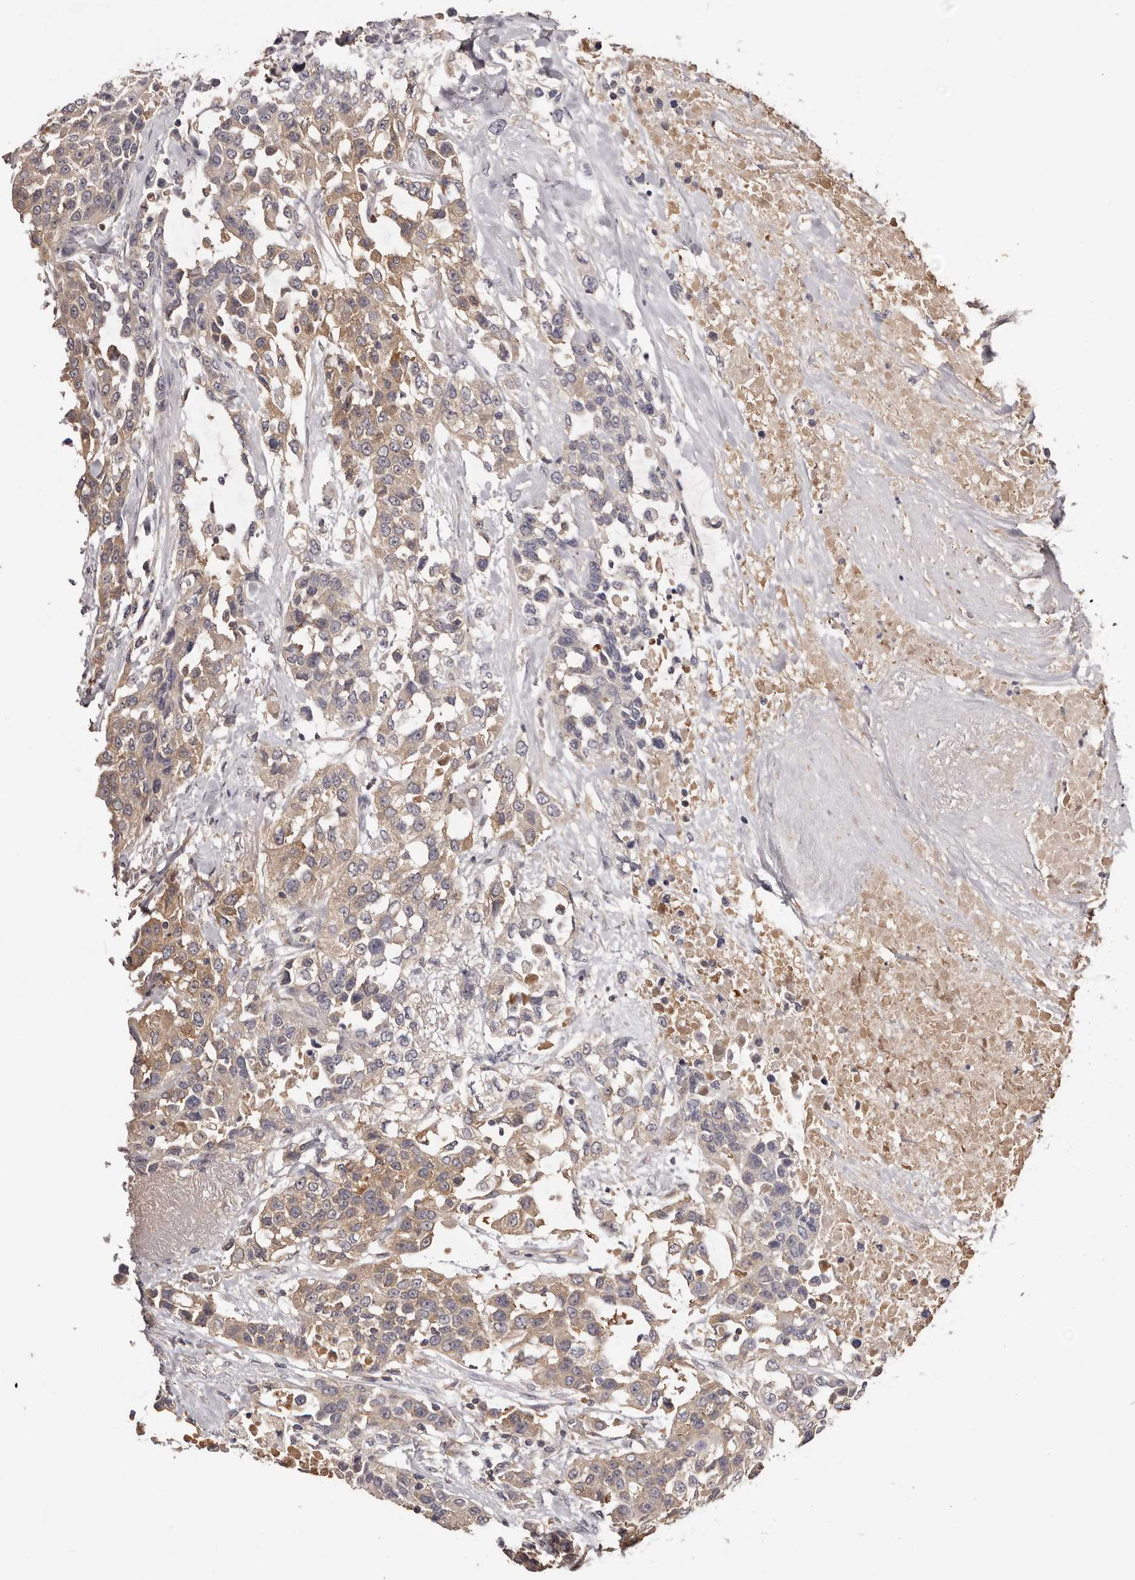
{"staining": {"intensity": "moderate", "quantity": "25%-75%", "location": "cytoplasmic/membranous"}, "tissue": "urothelial cancer", "cell_type": "Tumor cells", "image_type": "cancer", "snomed": [{"axis": "morphology", "description": "Urothelial carcinoma, High grade"}, {"axis": "topography", "description": "Urinary bladder"}], "caption": "Moderate cytoplasmic/membranous positivity is identified in about 25%-75% of tumor cells in urothelial cancer.", "gene": "LTV1", "patient": {"sex": "female", "age": 80}}